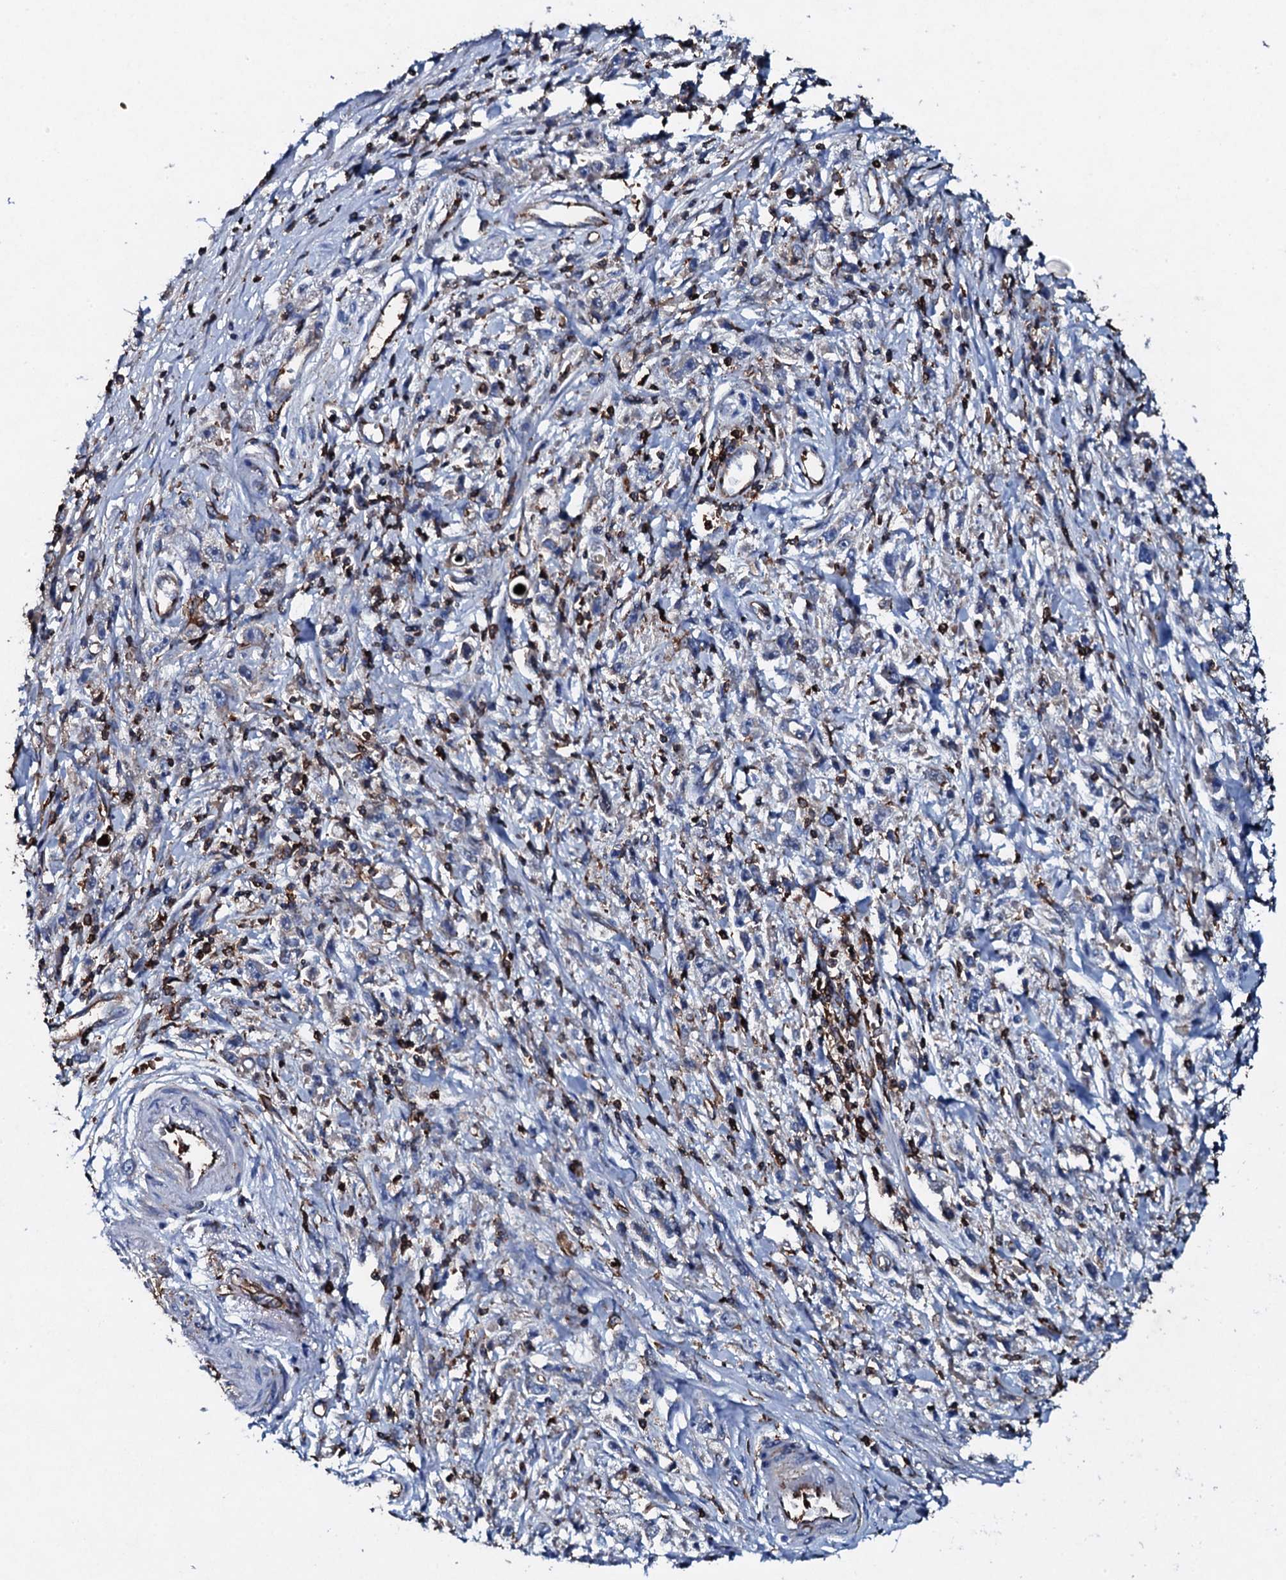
{"staining": {"intensity": "negative", "quantity": "none", "location": "none"}, "tissue": "stomach cancer", "cell_type": "Tumor cells", "image_type": "cancer", "snomed": [{"axis": "morphology", "description": "Adenocarcinoma, NOS"}, {"axis": "topography", "description": "Stomach"}], "caption": "Photomicrograph shows no significant protein expression in tumor cells of stomach cancer.", "gene": "MS4A4E", "patient": {"sex": "female", "age": 59}}